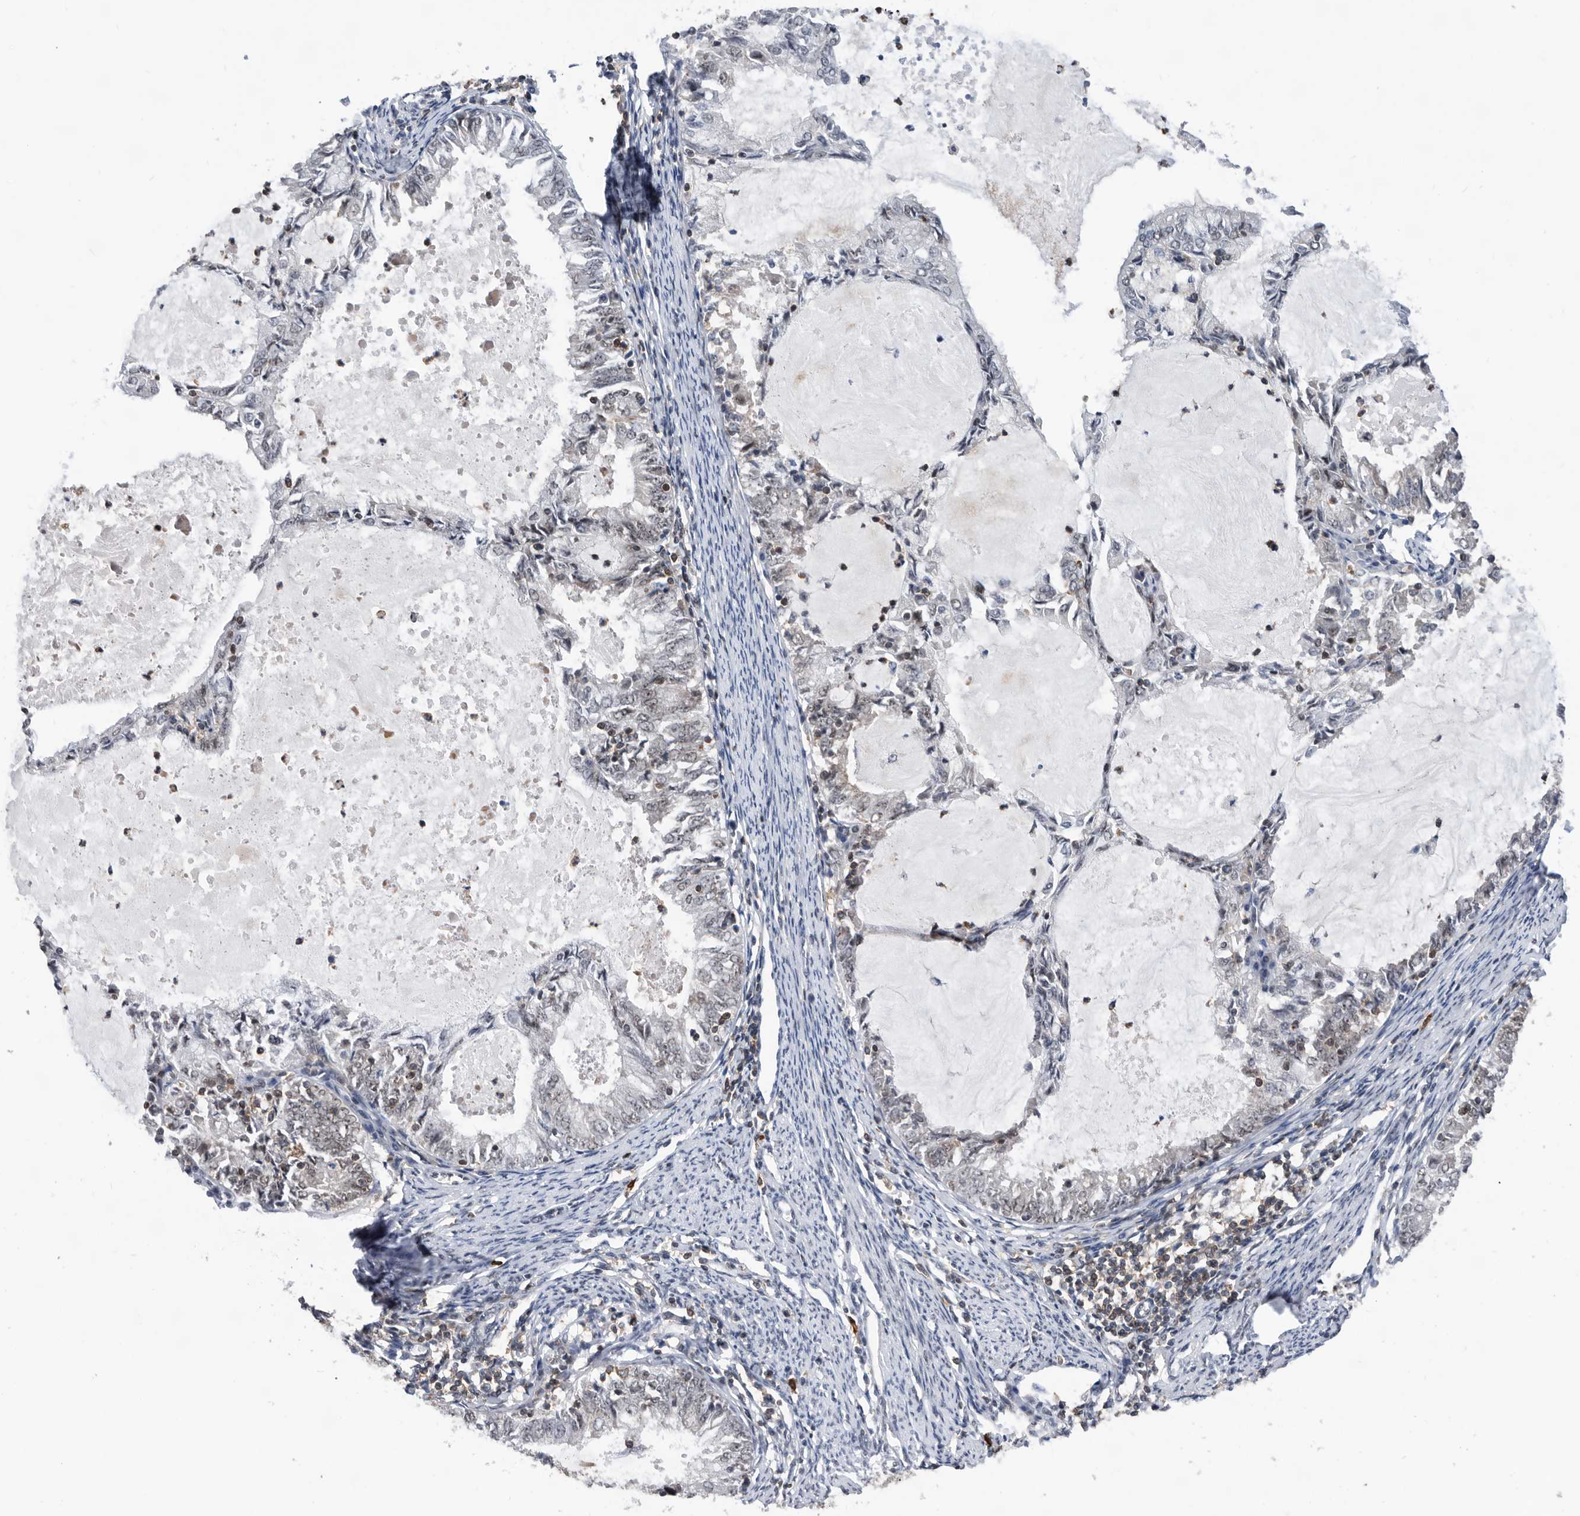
{"staining": {"intensity": "negative", "quantity": "none", "location": "none"}, "tissue": "endometrial cancer", "cell_type": "Tumor cells", "image_type": "cancer", "snomed": [{"axis": "morphology", "description": "Adenocarcinoma, NOS"}, {"axis": "topography", "description": "Endometrium"}], "caption": "Endometrial adenocarcinoma was stained to show a protein in brown. There is no significant positivity in tumor cells.", "gene": "ZNF260", "patient": {"sex": "female", "age": 57}}